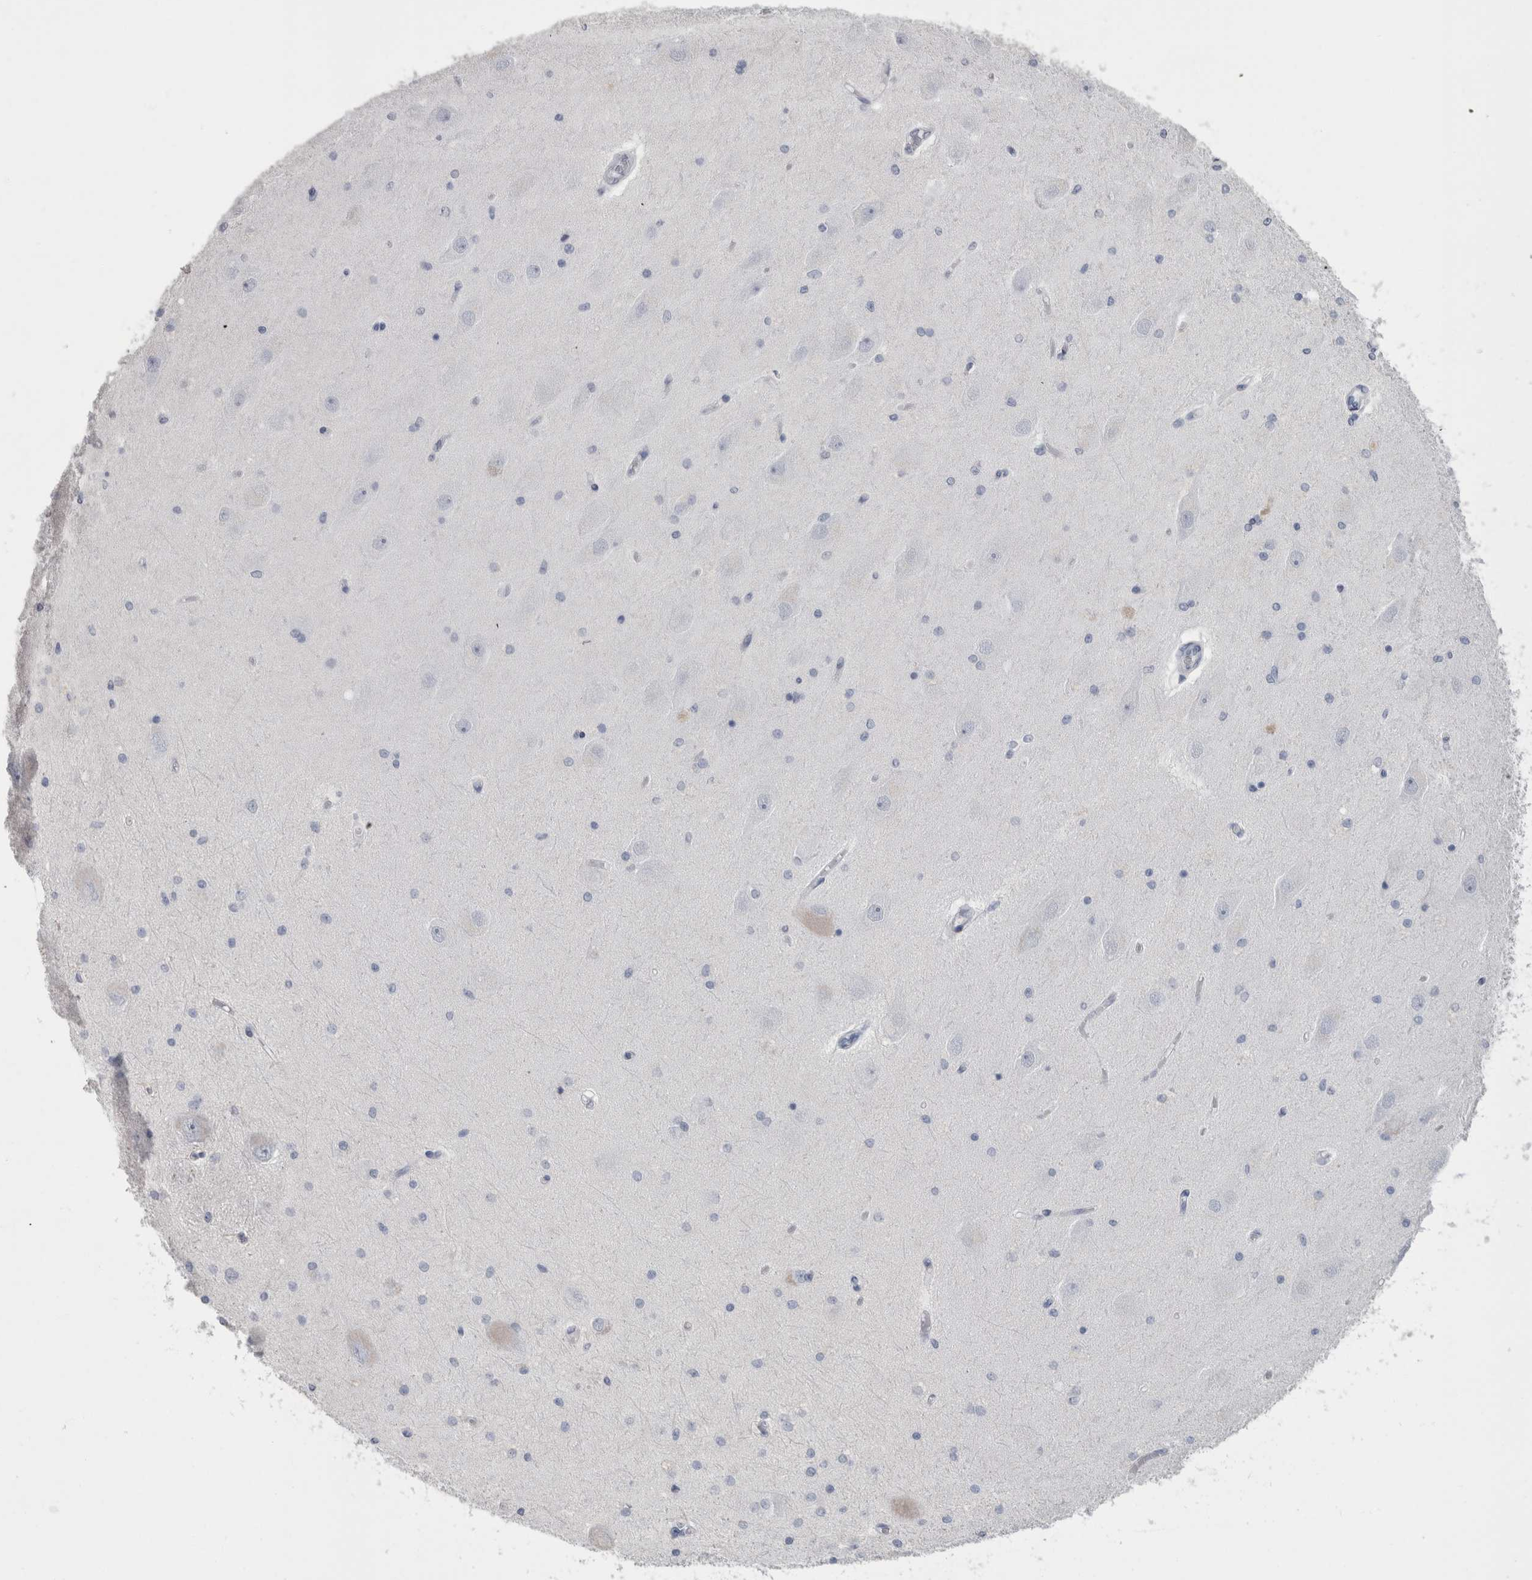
{"staining": {"intensity": "negative", "quantity": "none", "location": "none"}, "tissue": "hippocampus", "cell_type": "Glial cells", "image_type": "normal", "snomed": [{"axis": "morphology", "description": "Normal tissue, NOS"}, {"axis": "topography", "description": "Hippocampus"}], "caption": "The immunohistochemistry histopathology image has no significant expression in glial cells of hippocampus.", "gene": "PTH", "patient": {"sex": "female", "age": 54}}